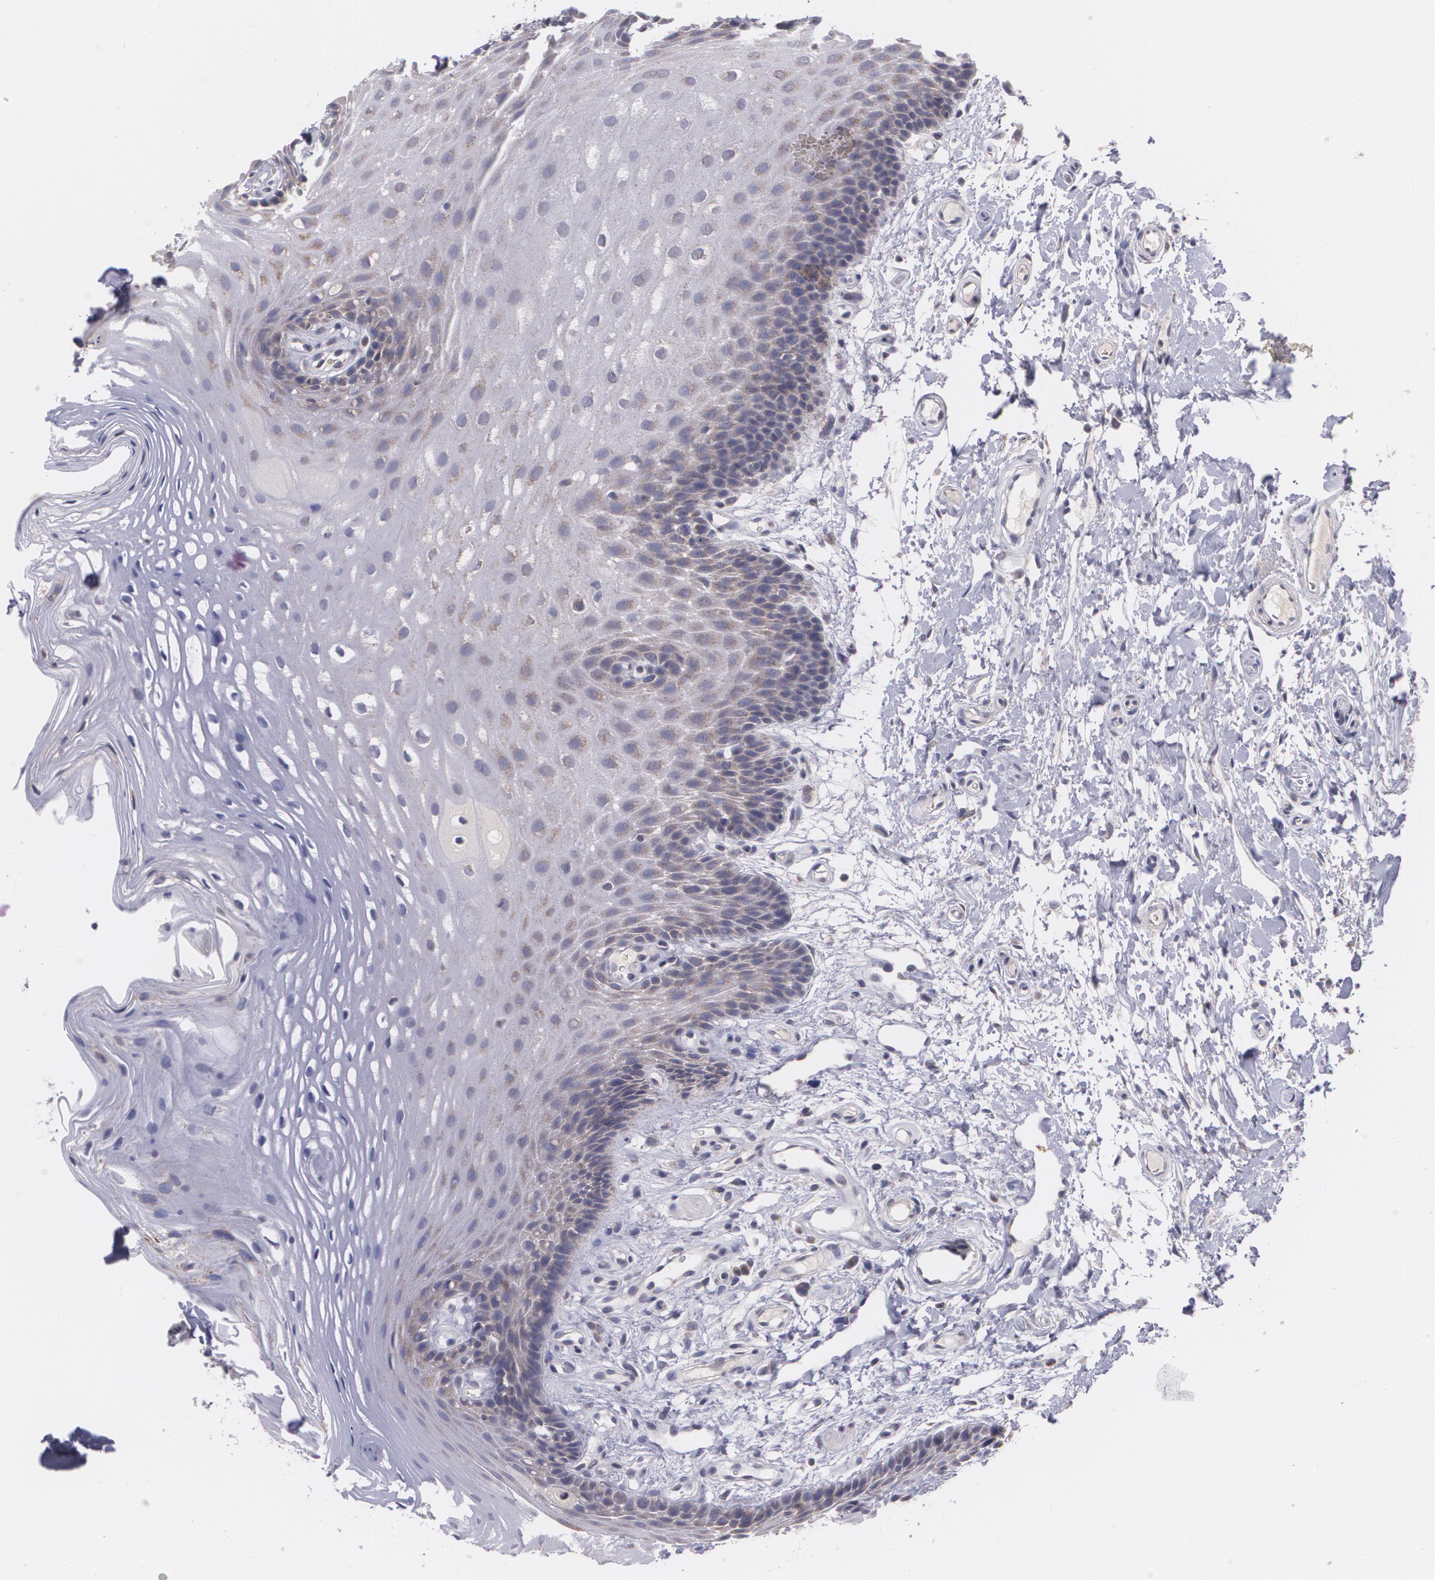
{"staining": {"intensity": "weak", "quantity": "<25%", "location": "cytoplasmic/membranous"}, "tissue": "oral mucosa", "cell_type": "Squamous epithelial cells", "image_type": "normal", "snomed": [{"axis": "morphology", "description": "Normal tissue, NOS"}, {"axis": "topography", "description": "Oral tissue"}], "caption": "A high-resolution image shows IHC staining of unremarkable oral mucosa, which reveals no significant positivity in squamous epithelial cells. The staining is performed using DAB (3,3'-diaminobenzidine) brown chromogen with nuclei counter-stained in using hematoxylin.", "gene": "CILK1", "patient": {"sex": "male", "age": 62}}